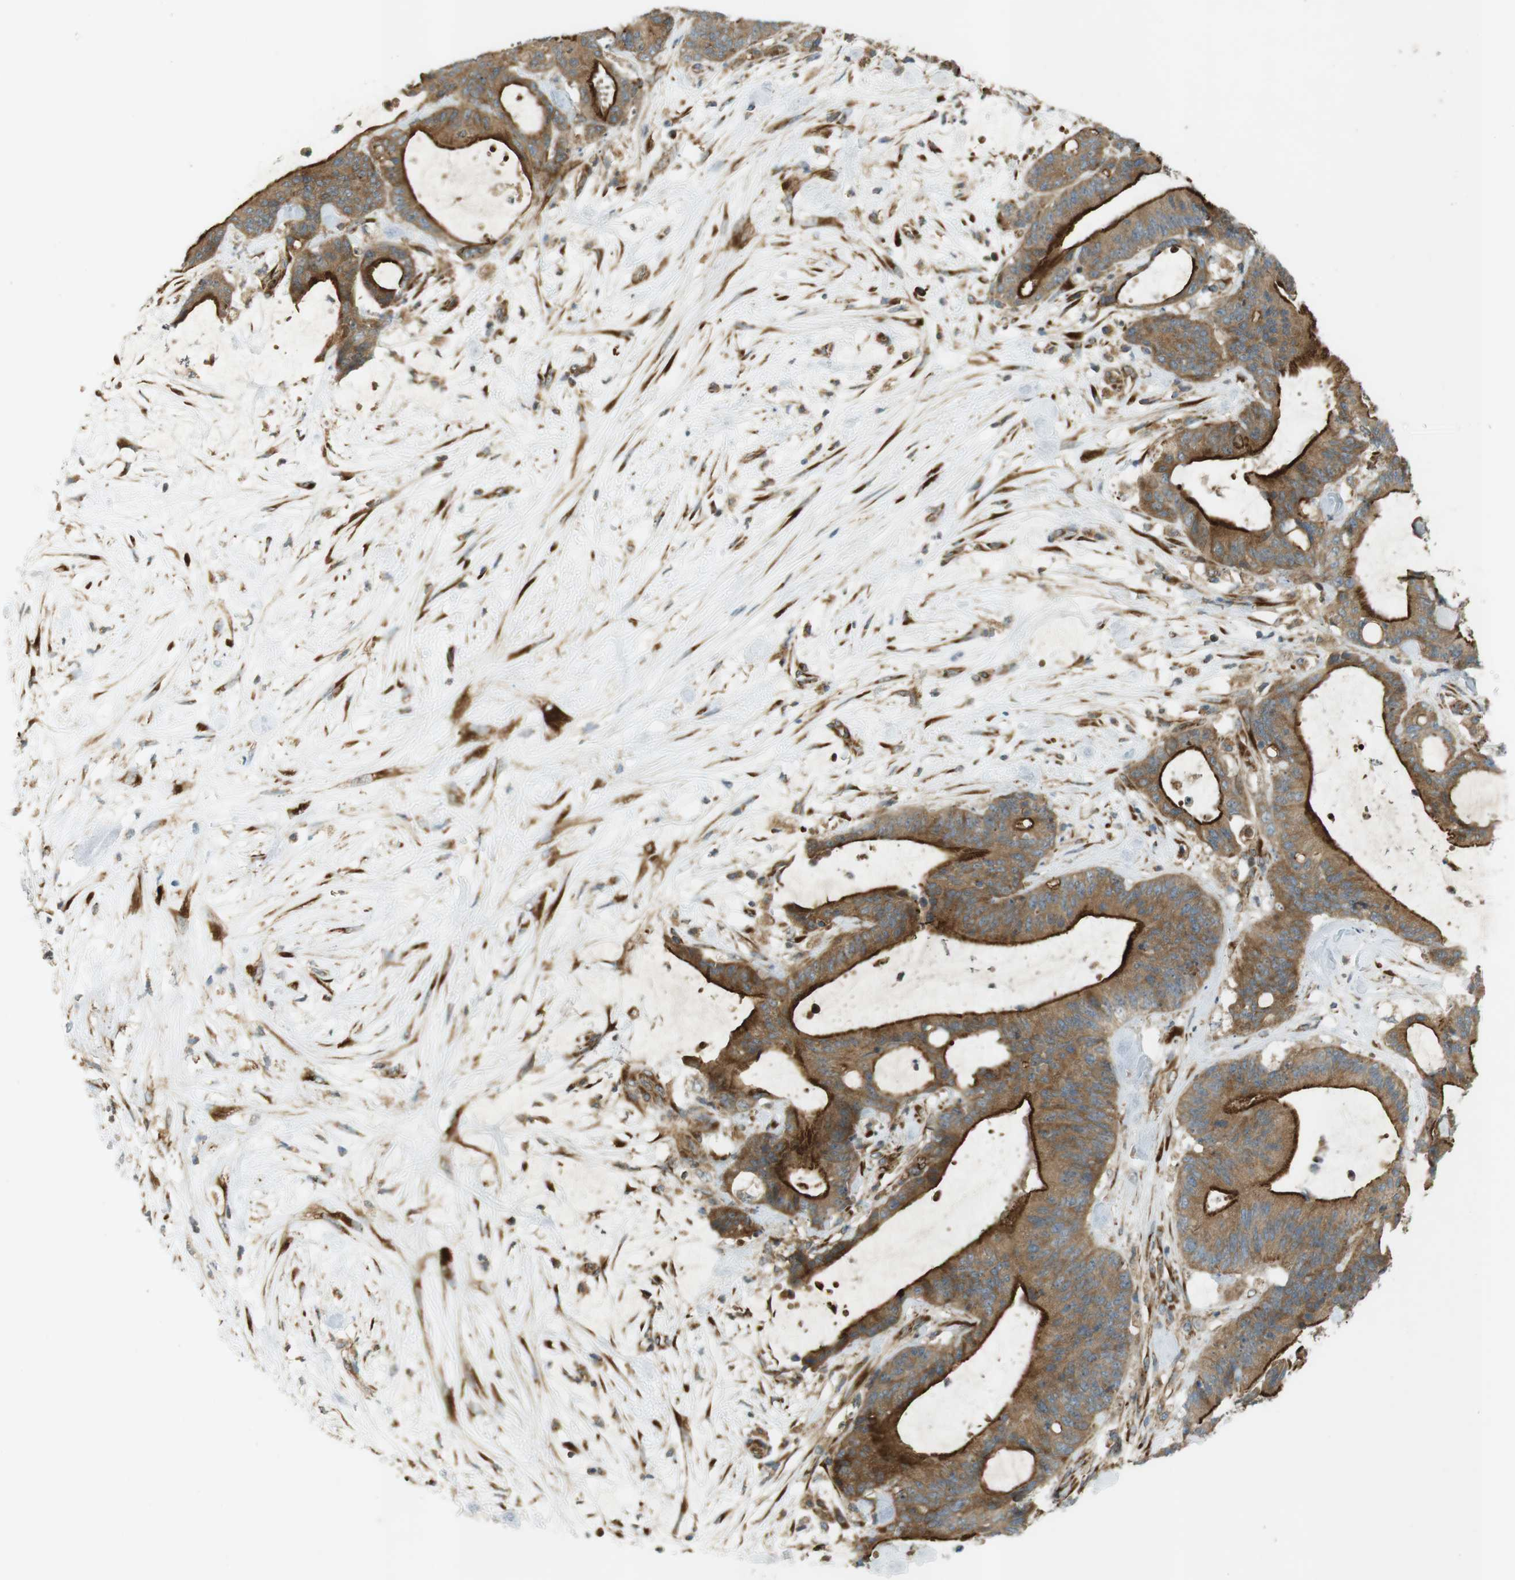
{"staining": {"intensity": "moderate", "quantity": ">75%", "location": "cytoplasmic/membranous"}, "tissue": "liver cancer", "cell_type": "Tumor cells", "image_type": "cancer", "snomed": [{"axis": "morphology", "description": "Cholangiocarcinoma"}, {"axis": "topography", "description": "Liver"}], "caption": "A micrograph showing moderate cytoplasmic/membranous expression in approximately >75% of tumor cells in cholangiocarcinoma (liver), as visualized by brown immunohistochemical staining.", "gene": "SLC41A1", "patient": {"sex": "male", "age": 50}}